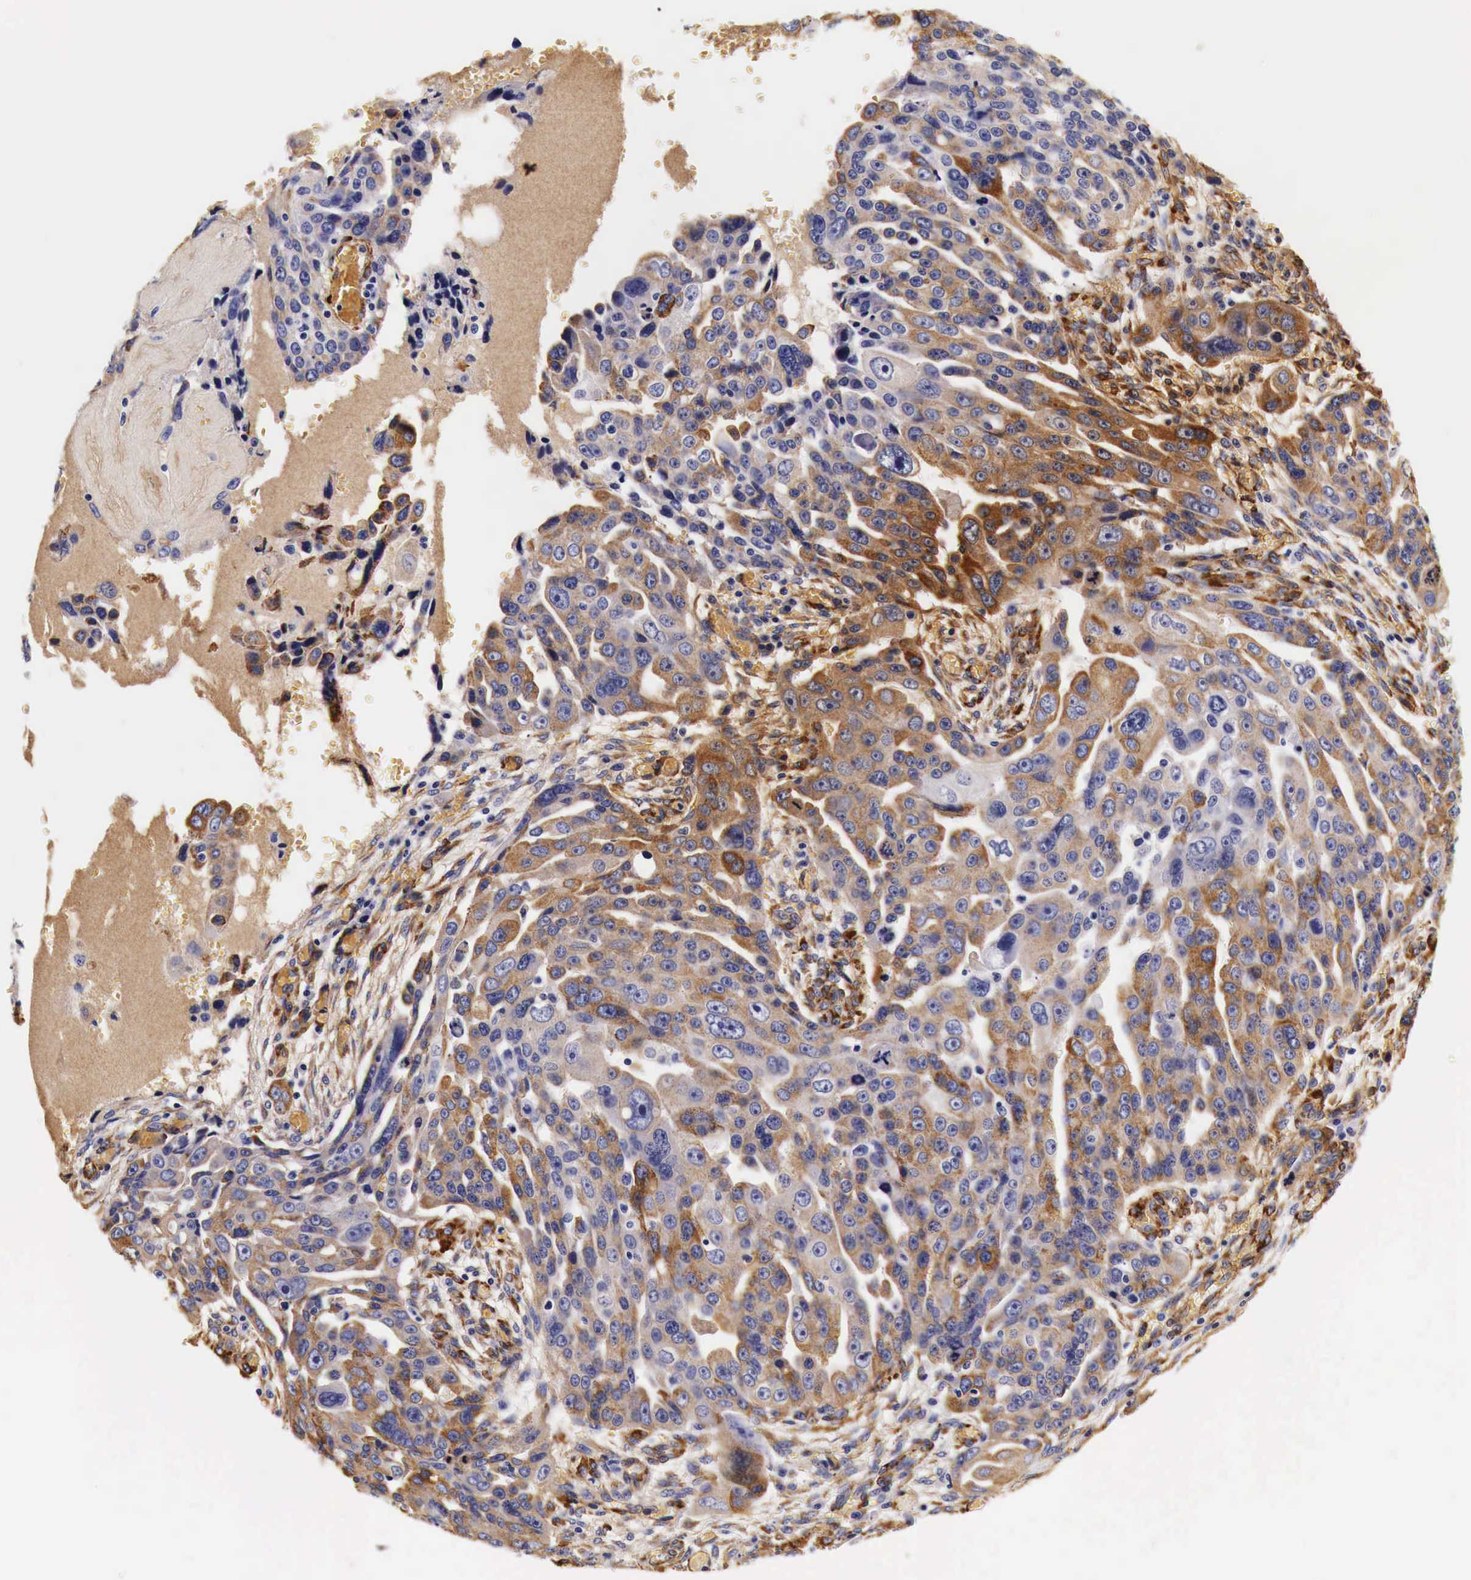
{"staining": {"intensity": "strong", "quantity": "25%-75%", "location": "cytoplasmic/membranous"}, "tissue": "ovarian cancer", "cell_type": "Tumor cells", "image_type": "cancer", "snomed": [{"axis": "morphology", "description": "Carcinoma, endometroid"}, {"axis": "topography", "description": "Ovary"}], "caption": "Immunohistochemistry (IHC) image of neoplastic tissue: ovarian cancer stained using immunohistochemistry (IHC) exhibits high levels of strong protein expression localized specifically in the cytoplasmic/membranous of tumor cells, appearing as a cytoplasmic/membranous brown color.", "gene": "LAMB2", "patient": {"sex": "female", "age": 75}}